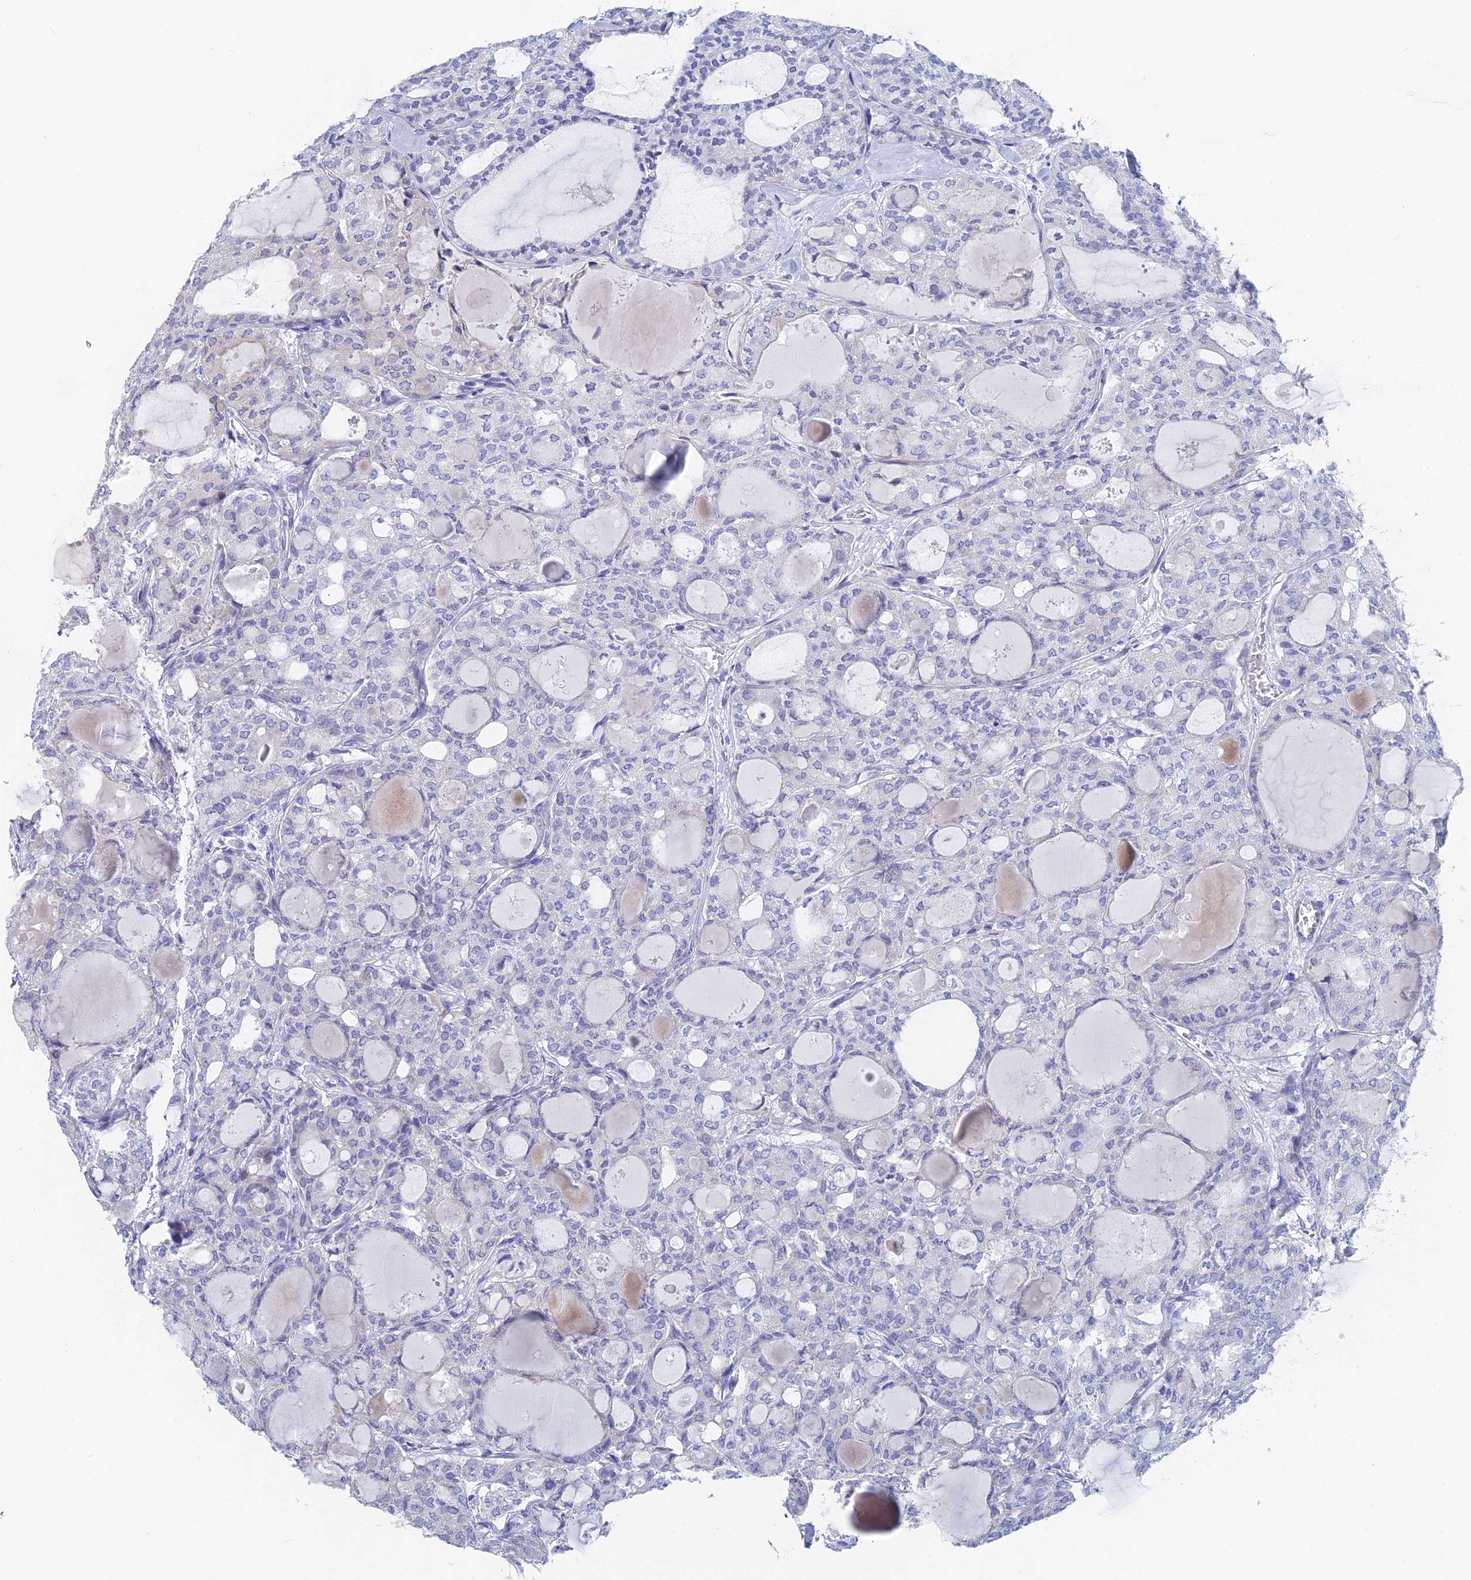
{"staining": {"intensity": "negative", "quantity": "none", "location": "none"}, "tissue": "thyroid cancer", "cell_type": "Tumor cells", "image_type": "cancer", "snomed": [{"axis": "morphology", "description": "Follicular adenoma carcinoma, NOS"}, {"axis": "topography", "description": "Thyroid gland"}], "caption": "Human follicular adenoma carcinoma (thyroid) stained for a protein using immunohistochemistry reveals no staining in tumor cells.", "gene": "DRGX", "patient": {"sex": "male", "age": 75}}